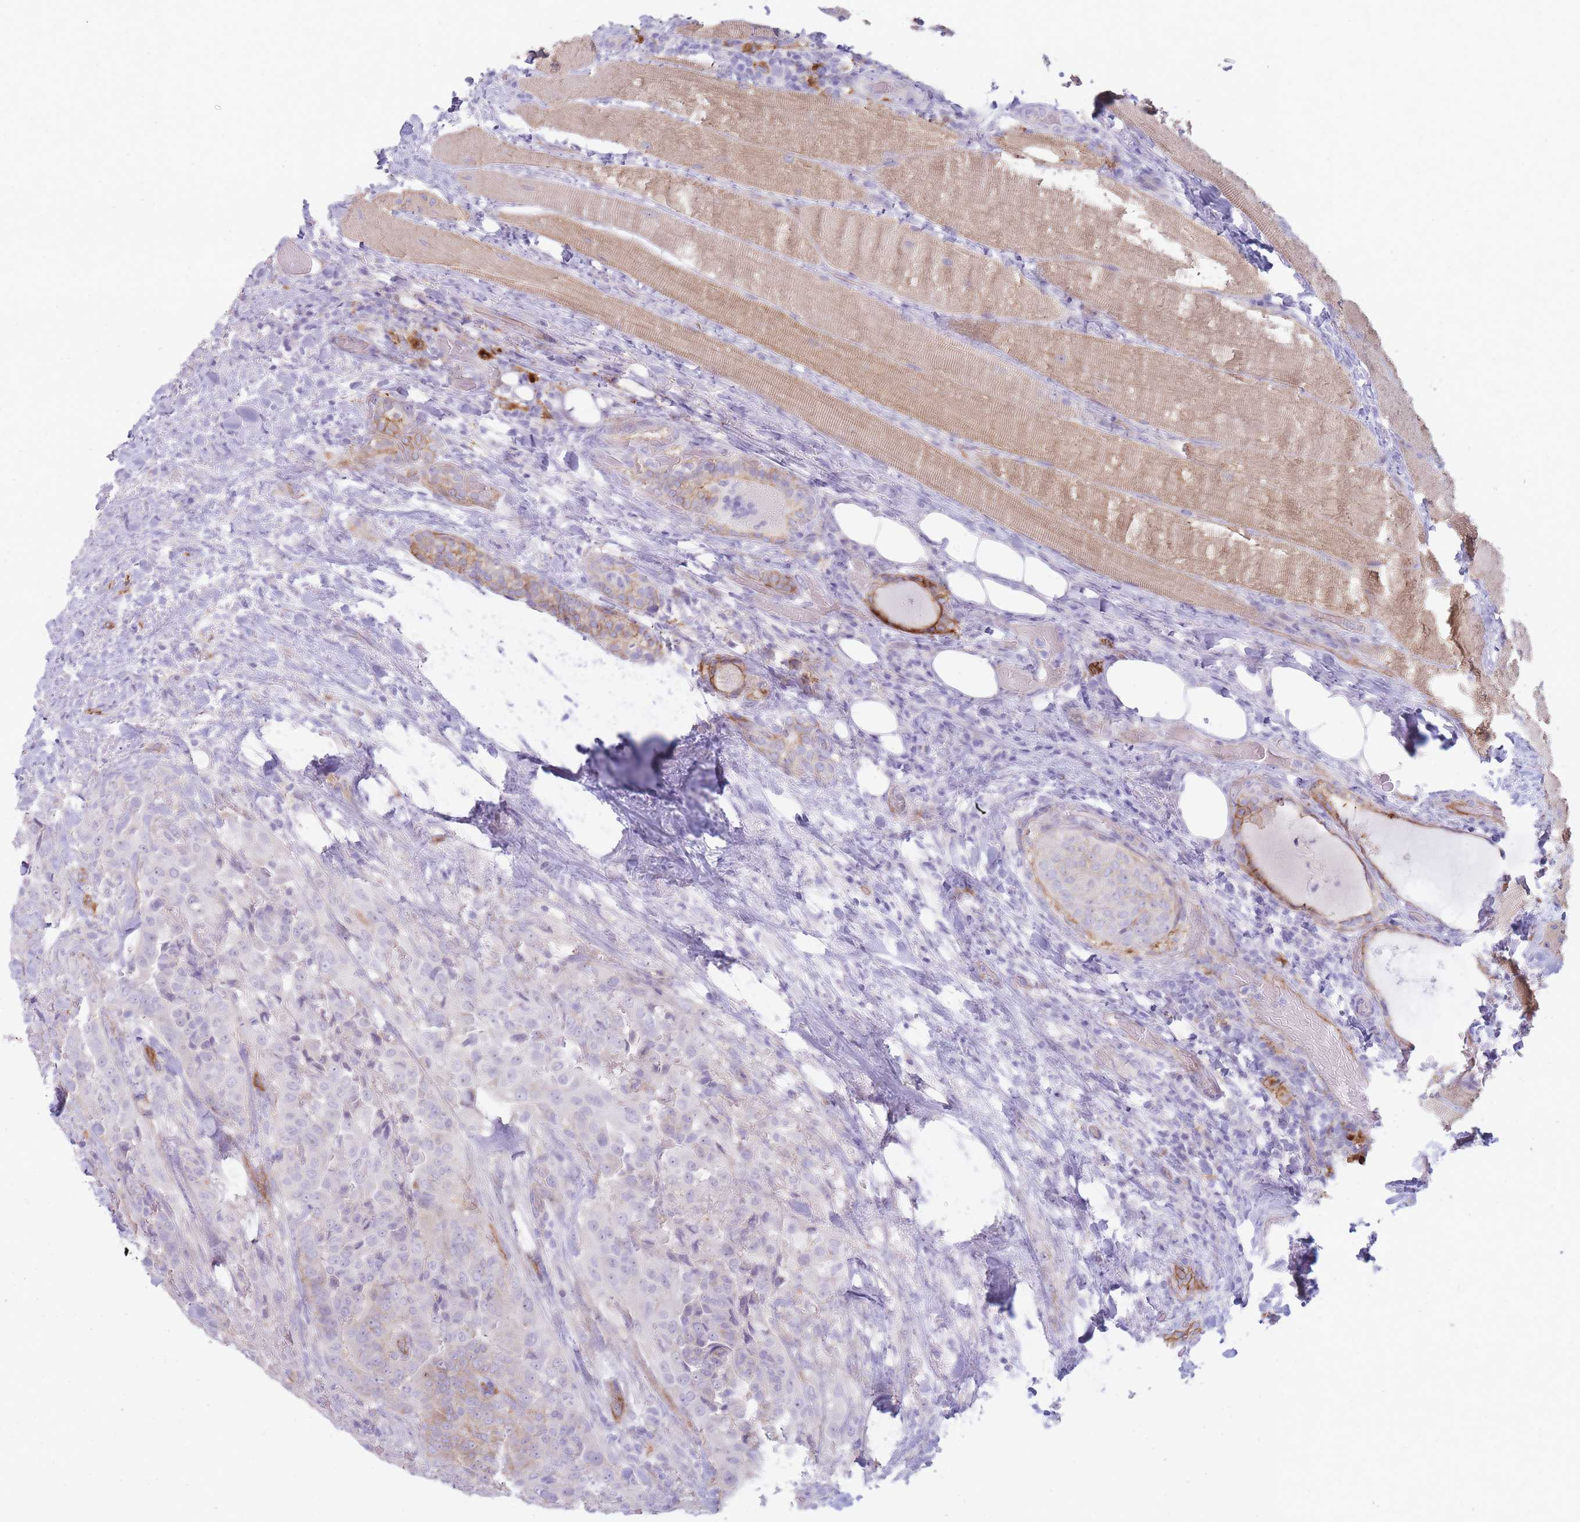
{"staining": {"intensity": "weak", "quantity": "<25%", "location": "cytoplasmic/membranous"}, "tissue": "thyroid cancer", "cell_type": "Tumor cells", "image_type": "cancer", "snomed": [{"axis": "morphology", "description": "Papillary adenocarcinoma, NOS"}, {"axis": "topography", "description": "Thyroid gland"}], "caption": "There is no significant expression in tumor cells of thyroid cancer. The staining was performed using DAB to visualize the protein expression in brown, while the nuclei were stained in blue with hematoxylin (Magnification: 20x).", "gene": "UTP14A", "patient": {"sex": "male", "age": 61}}